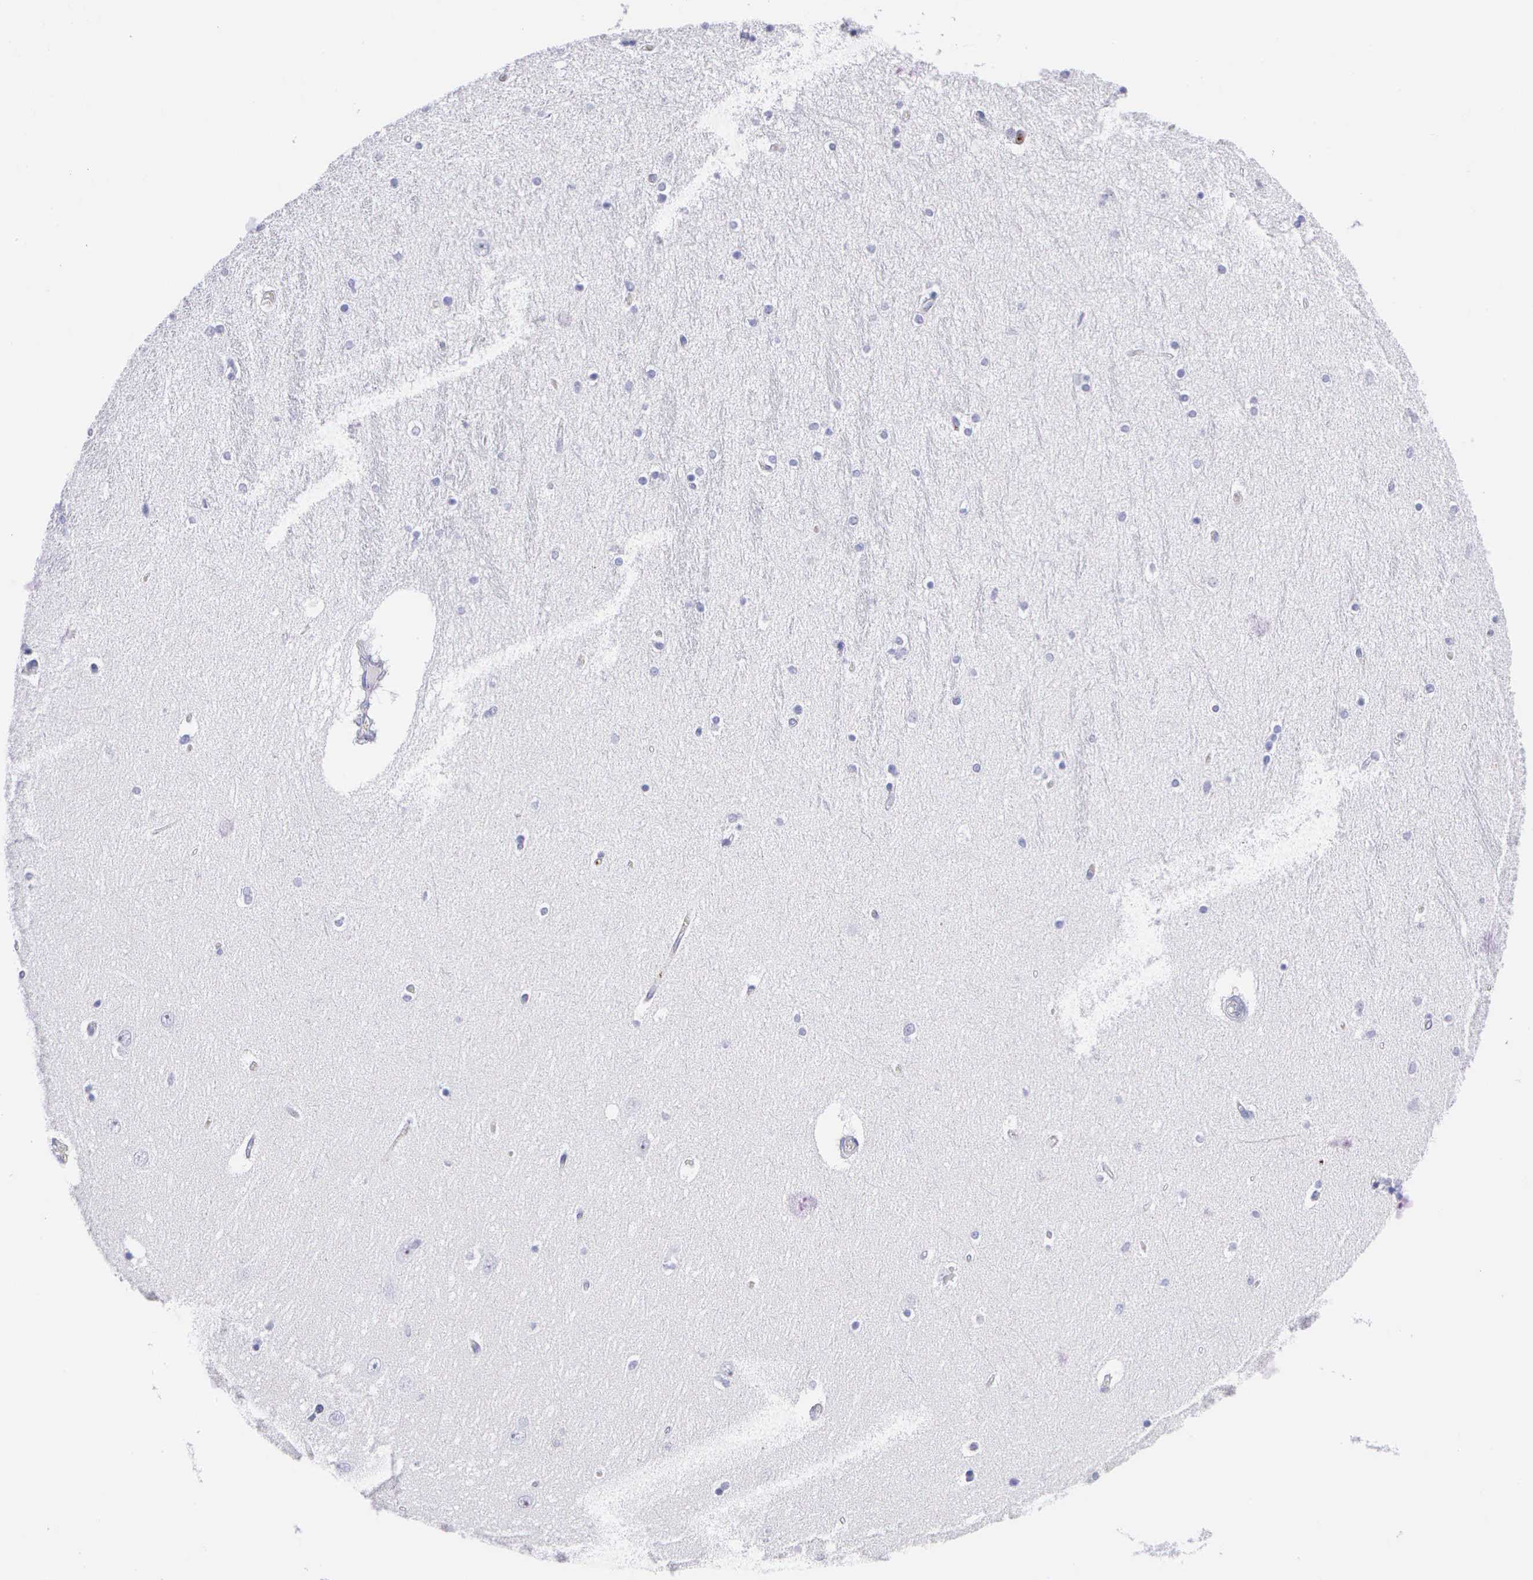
{"staining": {"intensity": "strong", "quantity": ">75%", "location": "cytoplasmic/membranous,nuclear"}, "tissue": "hippocampus", "cell_type": "Glial cells", "image_type": "normal", "snomed": [{"axis": "morphology", "description": "Normal tissue, NOS"}, {"axis": "topography", "description": "Hippocampus"}], "caption": "The micrograph shows immunohistochemical staining of unremarkable hippocampus. There is strong cytoplasmic/membranous,nuclear staining is identified in about >75% of glial cells.", "gene": "SRGN", "patient": {"sex": "female", "age": 54}}